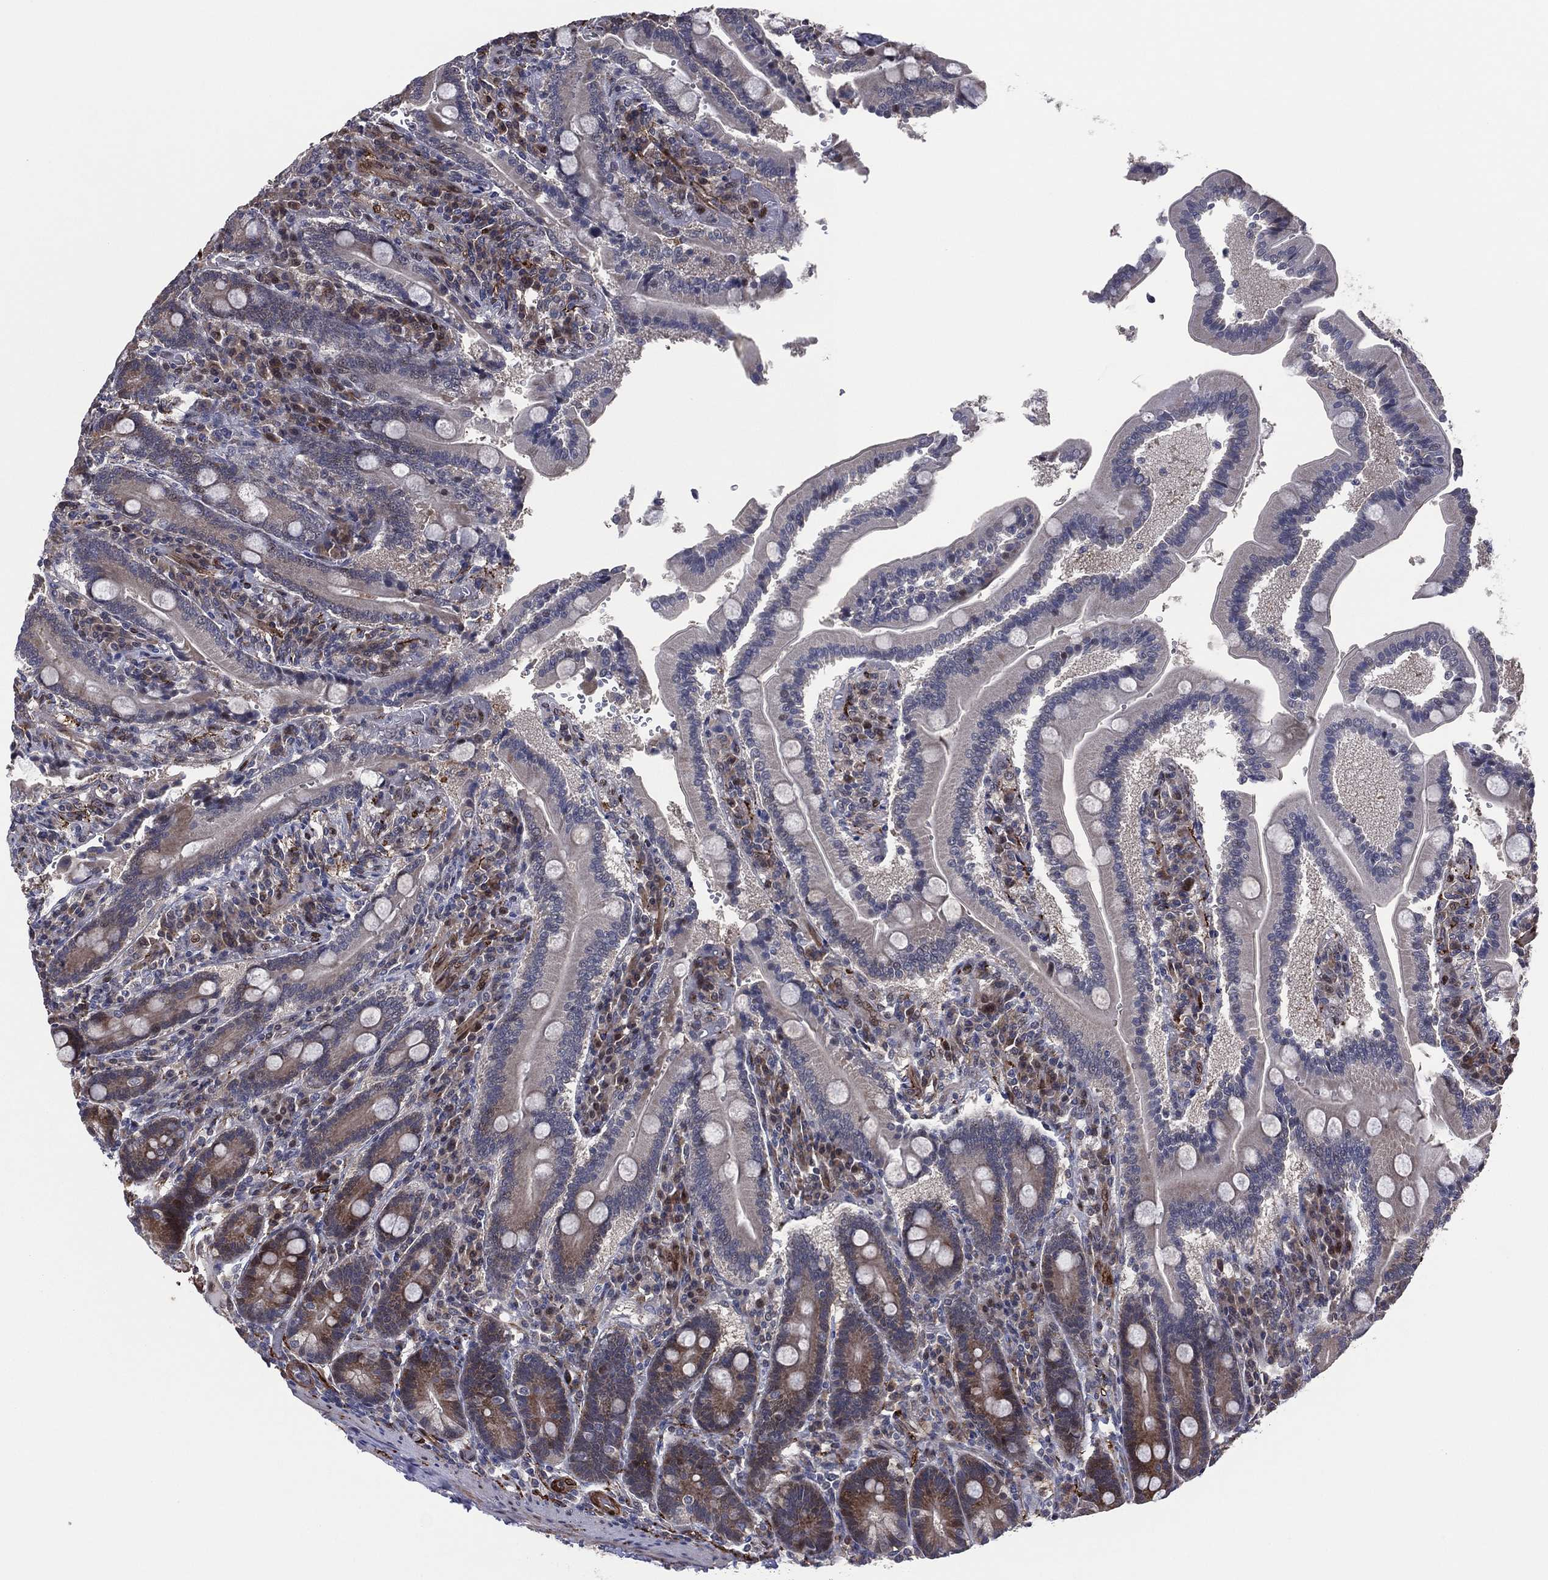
{"staining": {"intensity": "strong", "quantity": "<25%", "location": "cytoplasmic/membranous"}, "tissue": "duodenum", "cell_type": "Glandular cells", "image_type": "normal", "snomed": [{"axis": "morphology", "description": "Normal tissue, NOS"}, {"axis": "topography", "description": "Duodenum"}], "caption": "Immunohistochemical staining of benign human duodenum demonstrates medium levels of strong cytoplasmic/membranous expression in approximately <25% of glandular cells.", "gene": "SNCG", "patient": {"sex": "female", "age": 62}}